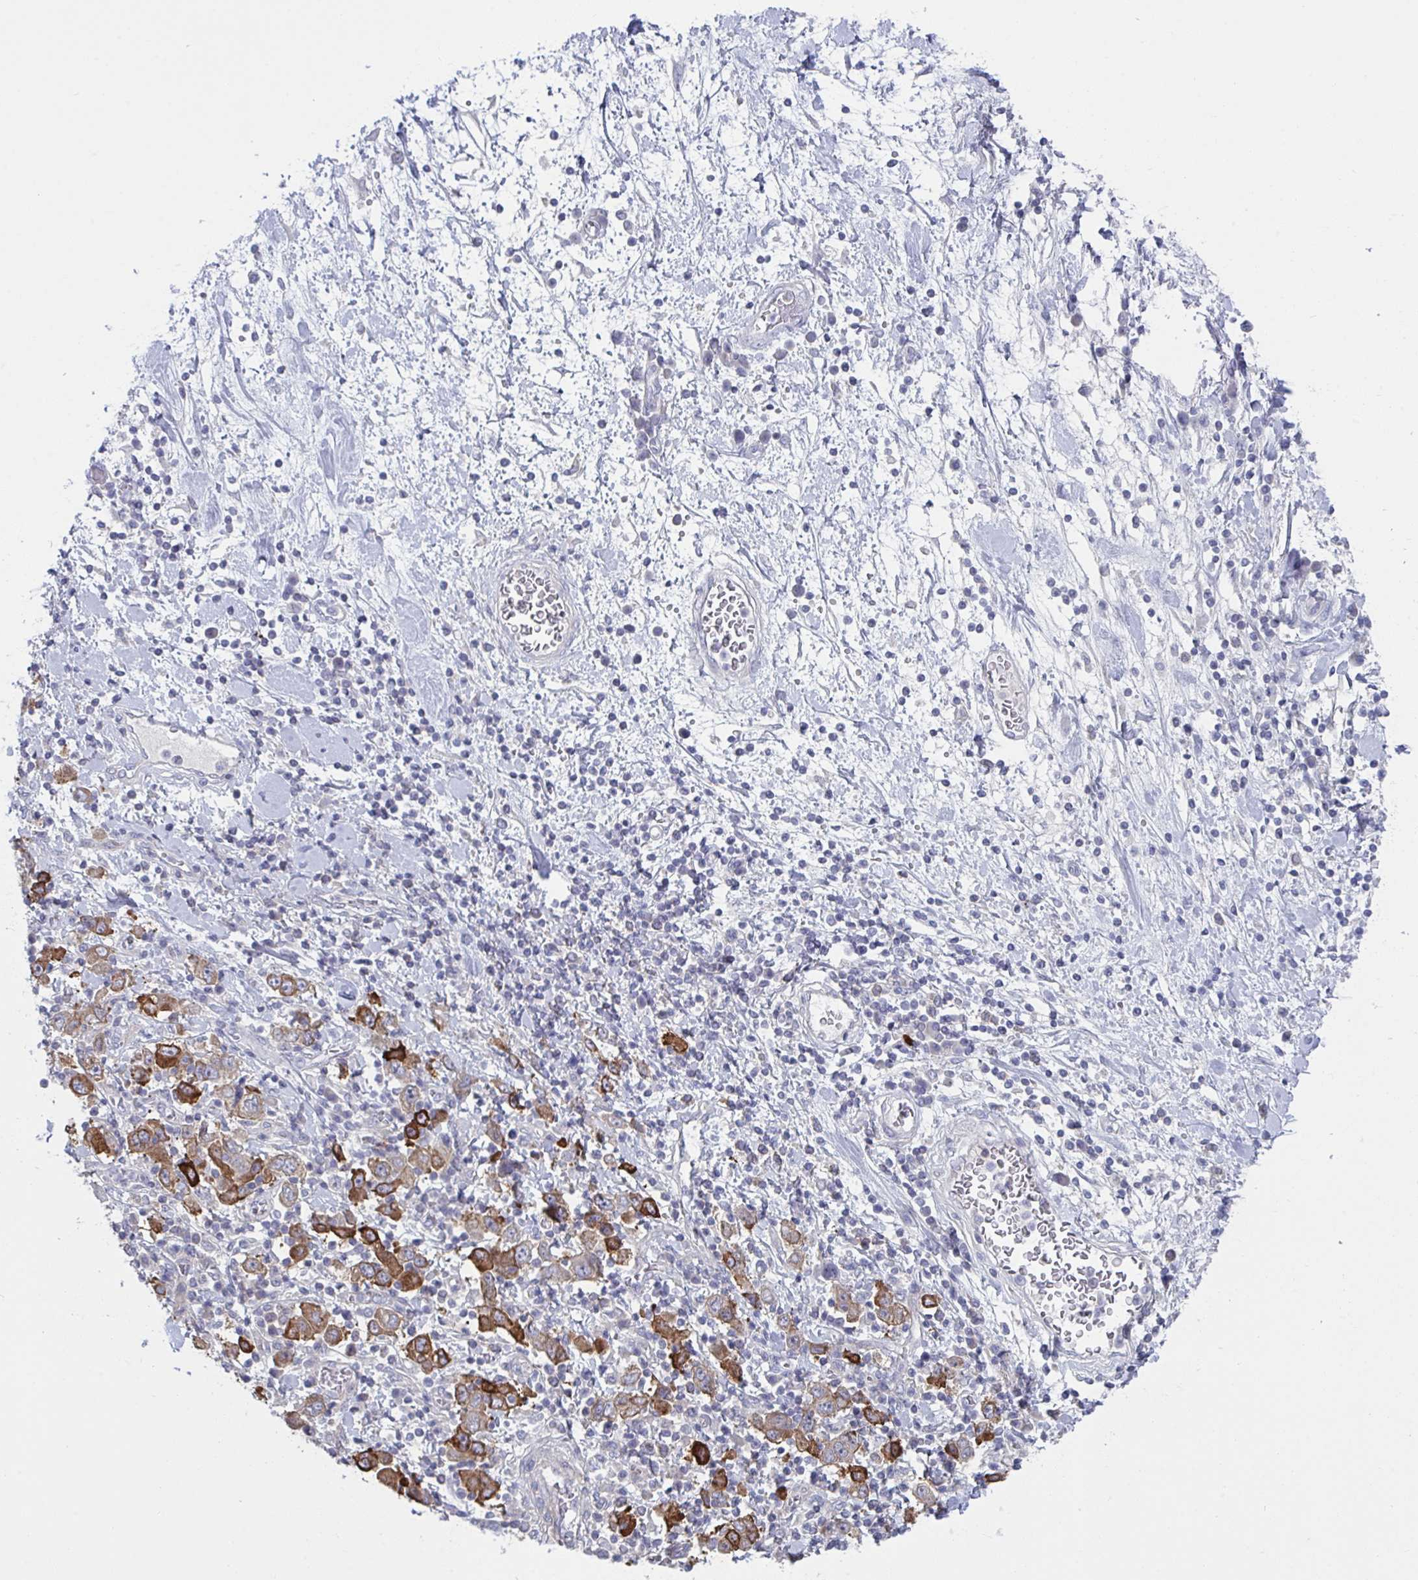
{"staining": {"intensity": "strong", "quantity": "<25%", "location": "cytoplasmic/membranous"}, "tissue": "stomach cancer", "cell_type": "Tumor cells", "image_type": "cancer", "snomed": [{"axis": "morphology", "description": "Normal tissue, NOS"}, {"axis": "morphology", "description": "Adenocarcinoma, NOS"}, {"axis": "topography", "description": "Stomach, upper"}, {"axis": "topography", "description": "Stomach"}], "caption": "Immunohistochemical staining of human stomach cancer reveals strong cytoplasmic/membranous protein expression in approximately <25% of tumor cells.", "gene": "STK26", "patient": {"sex": "male", "age": 59}}